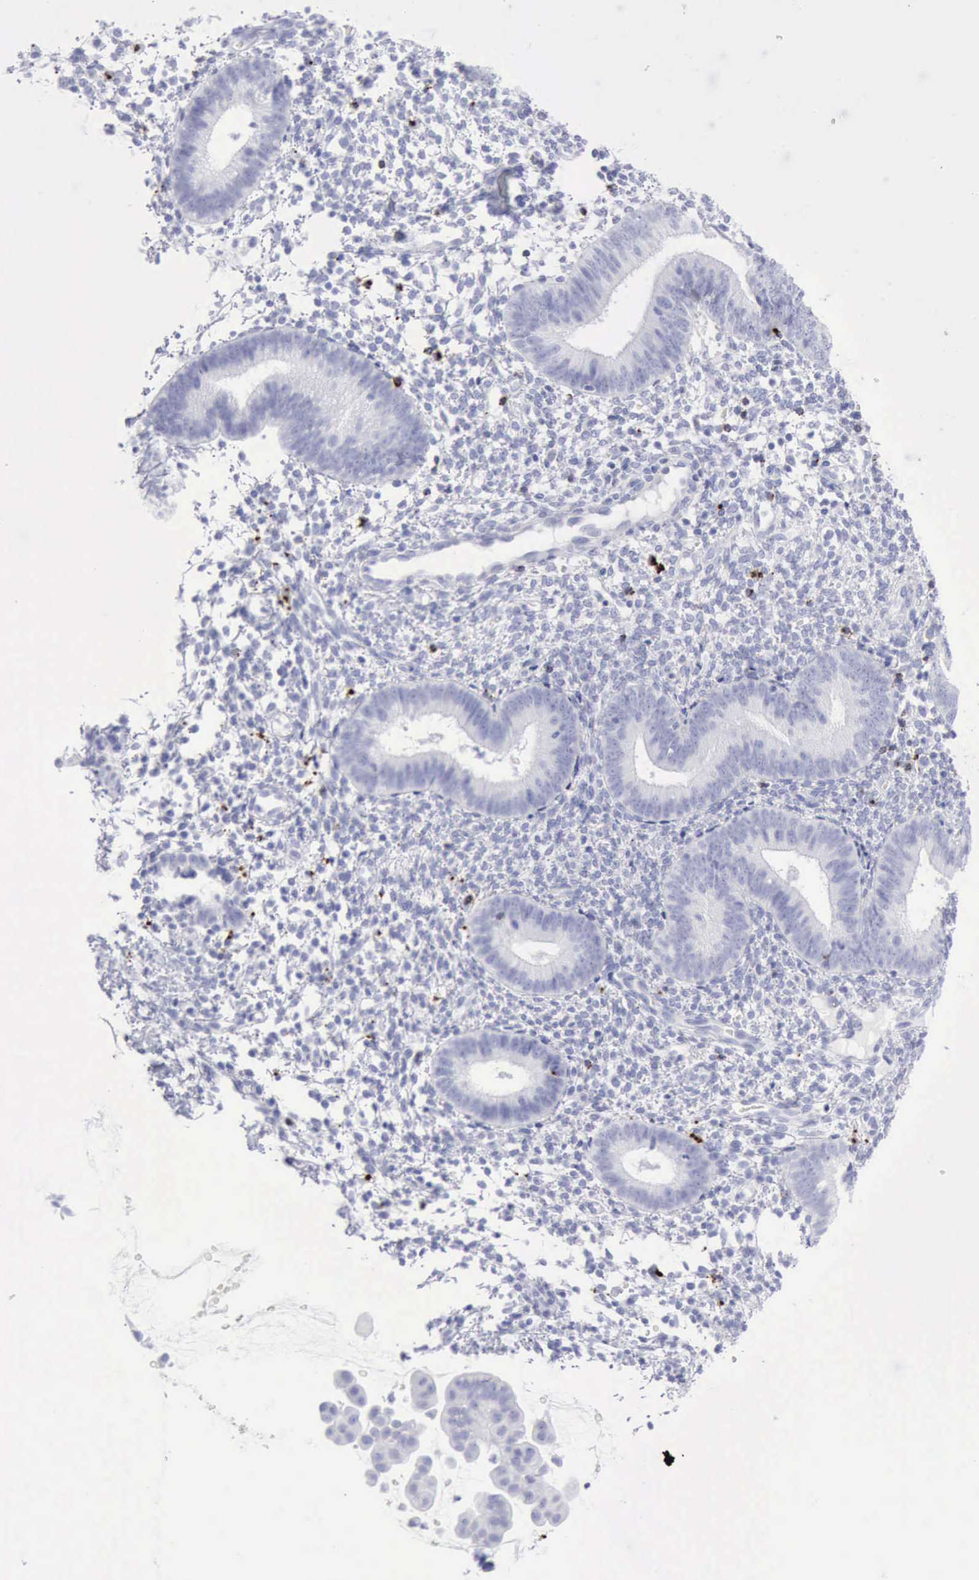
{"staining": {"intensity": "negative", "quantity": "none", "location": "none"}, "tissue": "endometrium", "cell_type": "Cells in endometrial stroma", "image_type": "normal", "snomed": [{"axis": "morphology", "description": "Normal tissue, NOS"}, {"axis": "topography", "description": "Endometrium"}], "caption": "Immunohistochemistry of normal human endometrium demonstrates no staining in cells in endometrial stroma.", "gene": "GZMB", "patient": {"sex": "female", "age": 35}}